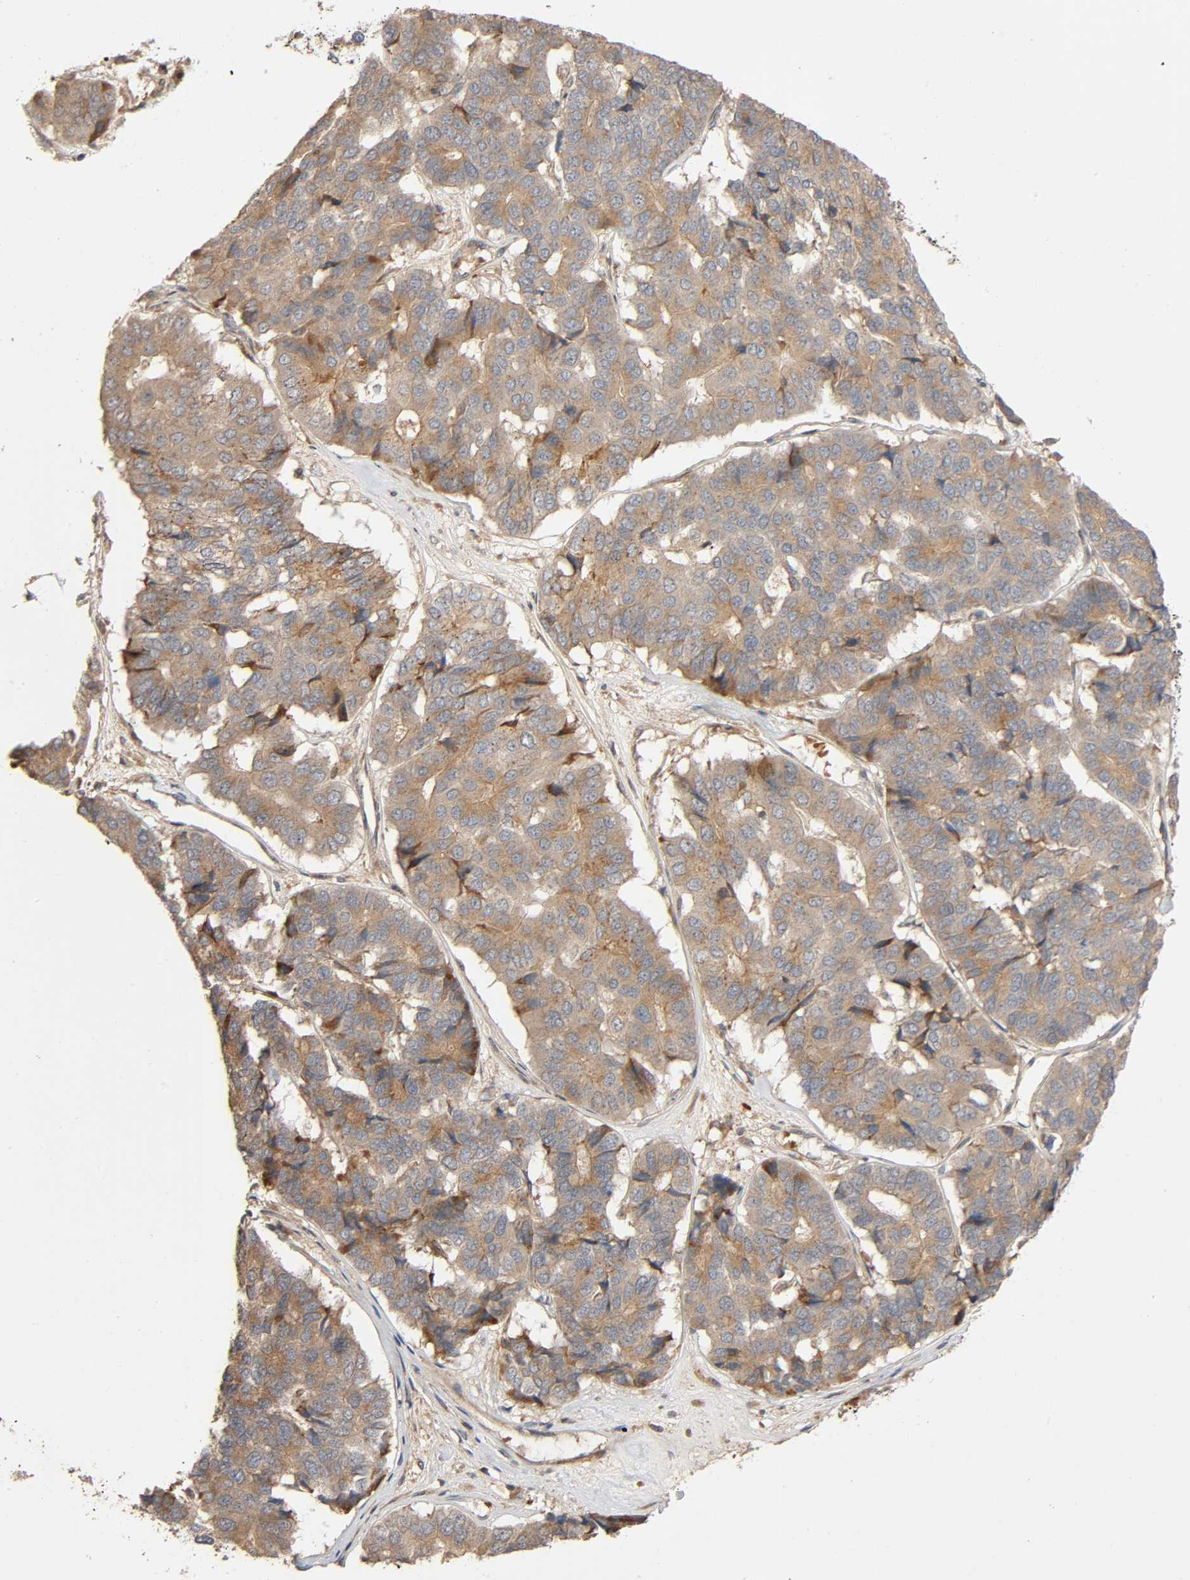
{"staining": {"intensity": "moderate", "quantity": "25%-75%", "location": "cytoplasmic/membranous"}, "tissue": "pancreatic cancer", "cell_type": "Tumor cells", "image_type": "cancer", "snomed": [{"axis": "morphology", "description": "Adenocarcinoma, NOS"}, {"axis": "topography", "description": "Pancreas"}], "caption": "DAB immunohistochemical staining of human pancreatic adenocarcinoma displays moderate cytoplasmic/membranous protein expression in about 25%-75% of tumor cells.", "gene": "SGSM1", "patient": {"sex": "male", "age": 50}}